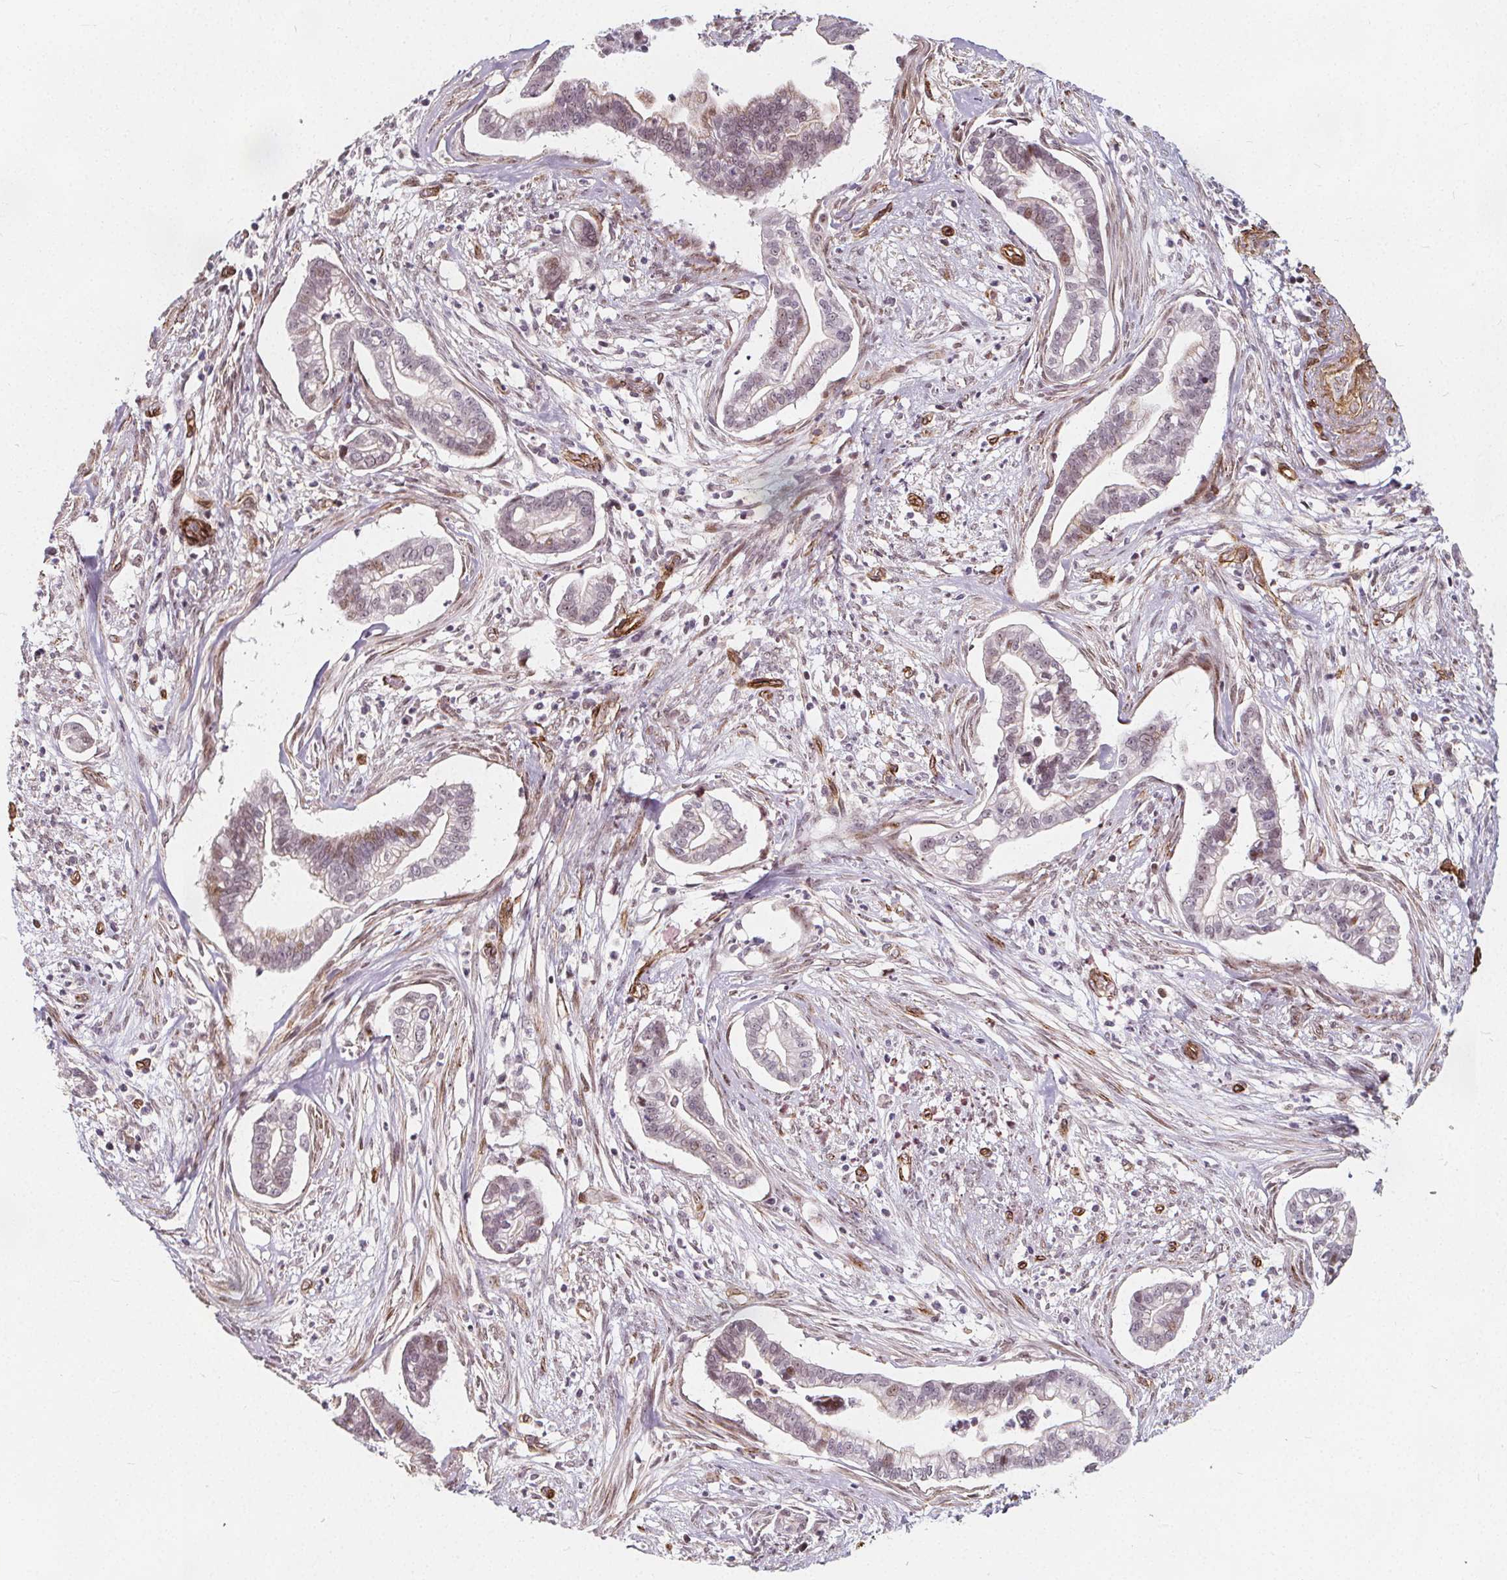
{"staining": {"intensity": "negative", "quantity": "none", "location": "none"}, "tissue": "cervical cancer", "cell_type": "Tumor cells", "image_type": "cancer", "snomed": [{"axis": "morphology", "description": "Adenocarcinoma, NOS"}, {"axis": "topography", "description": "Cervix"}], "caption": "Cervical cancer was stained to show a protein in brown. There is no significant expression in tumor cells.", "gene": "HAS1", "patient": {"sex": "female", "age": 62}}